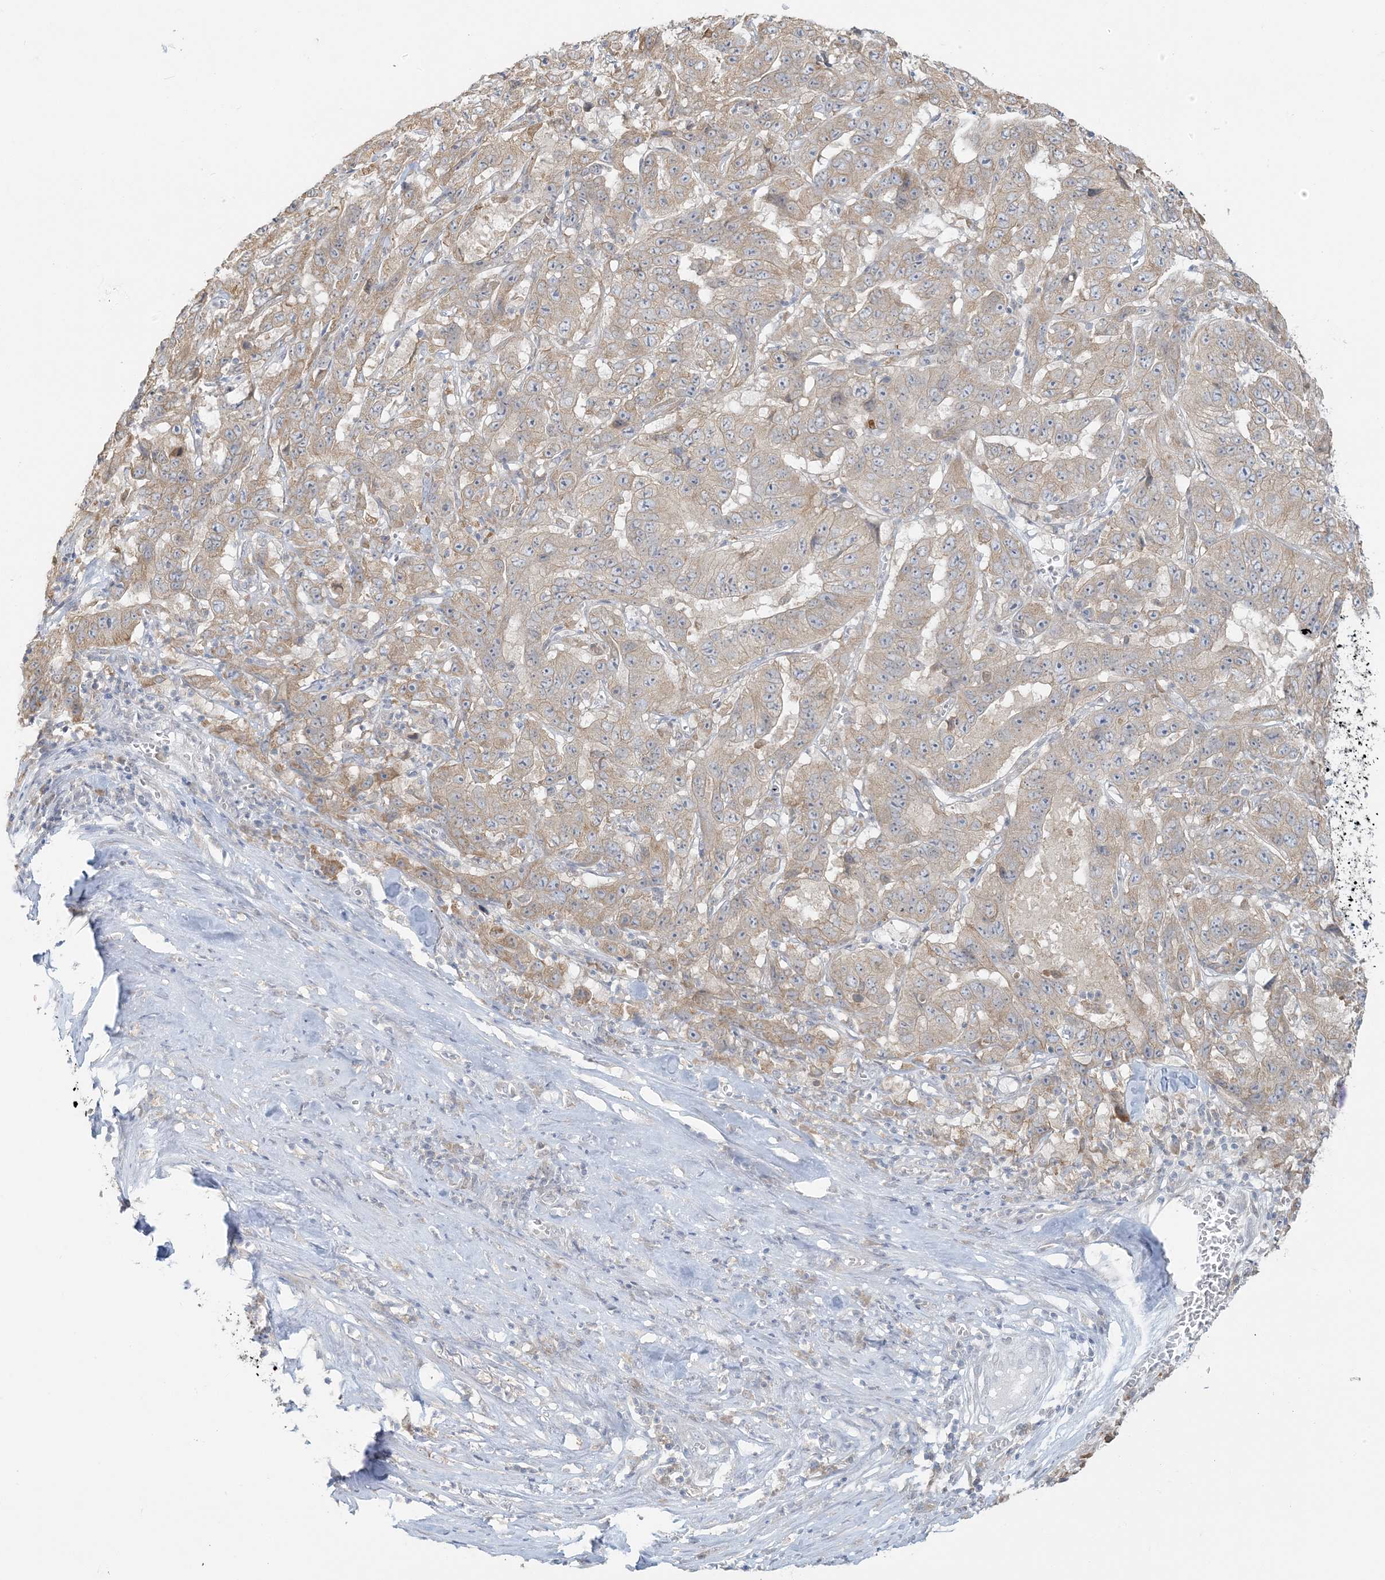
{"staining": {"intensity": "weak", "quantity": ">75%", "location": "cytoplasmic/membranous"}, "tissue": "pancreatic cancer", "cell_type": "Tumor cells", "image_type": "cancer", "snomed": [{"axis": "morphology", "description": "Adenocarcinoma, NOS"}, {"axis": "topography", "description": "Pancreas"}], "caption": "Protein expression analysis of pancreatic cancer (adenocarcinoma) exhibits weak cytoplasmic/membranous positivity in approximately >75% of tumor cells.", "gene": "EEFSEC", "patient": {"sex": "male", "age": 63}}